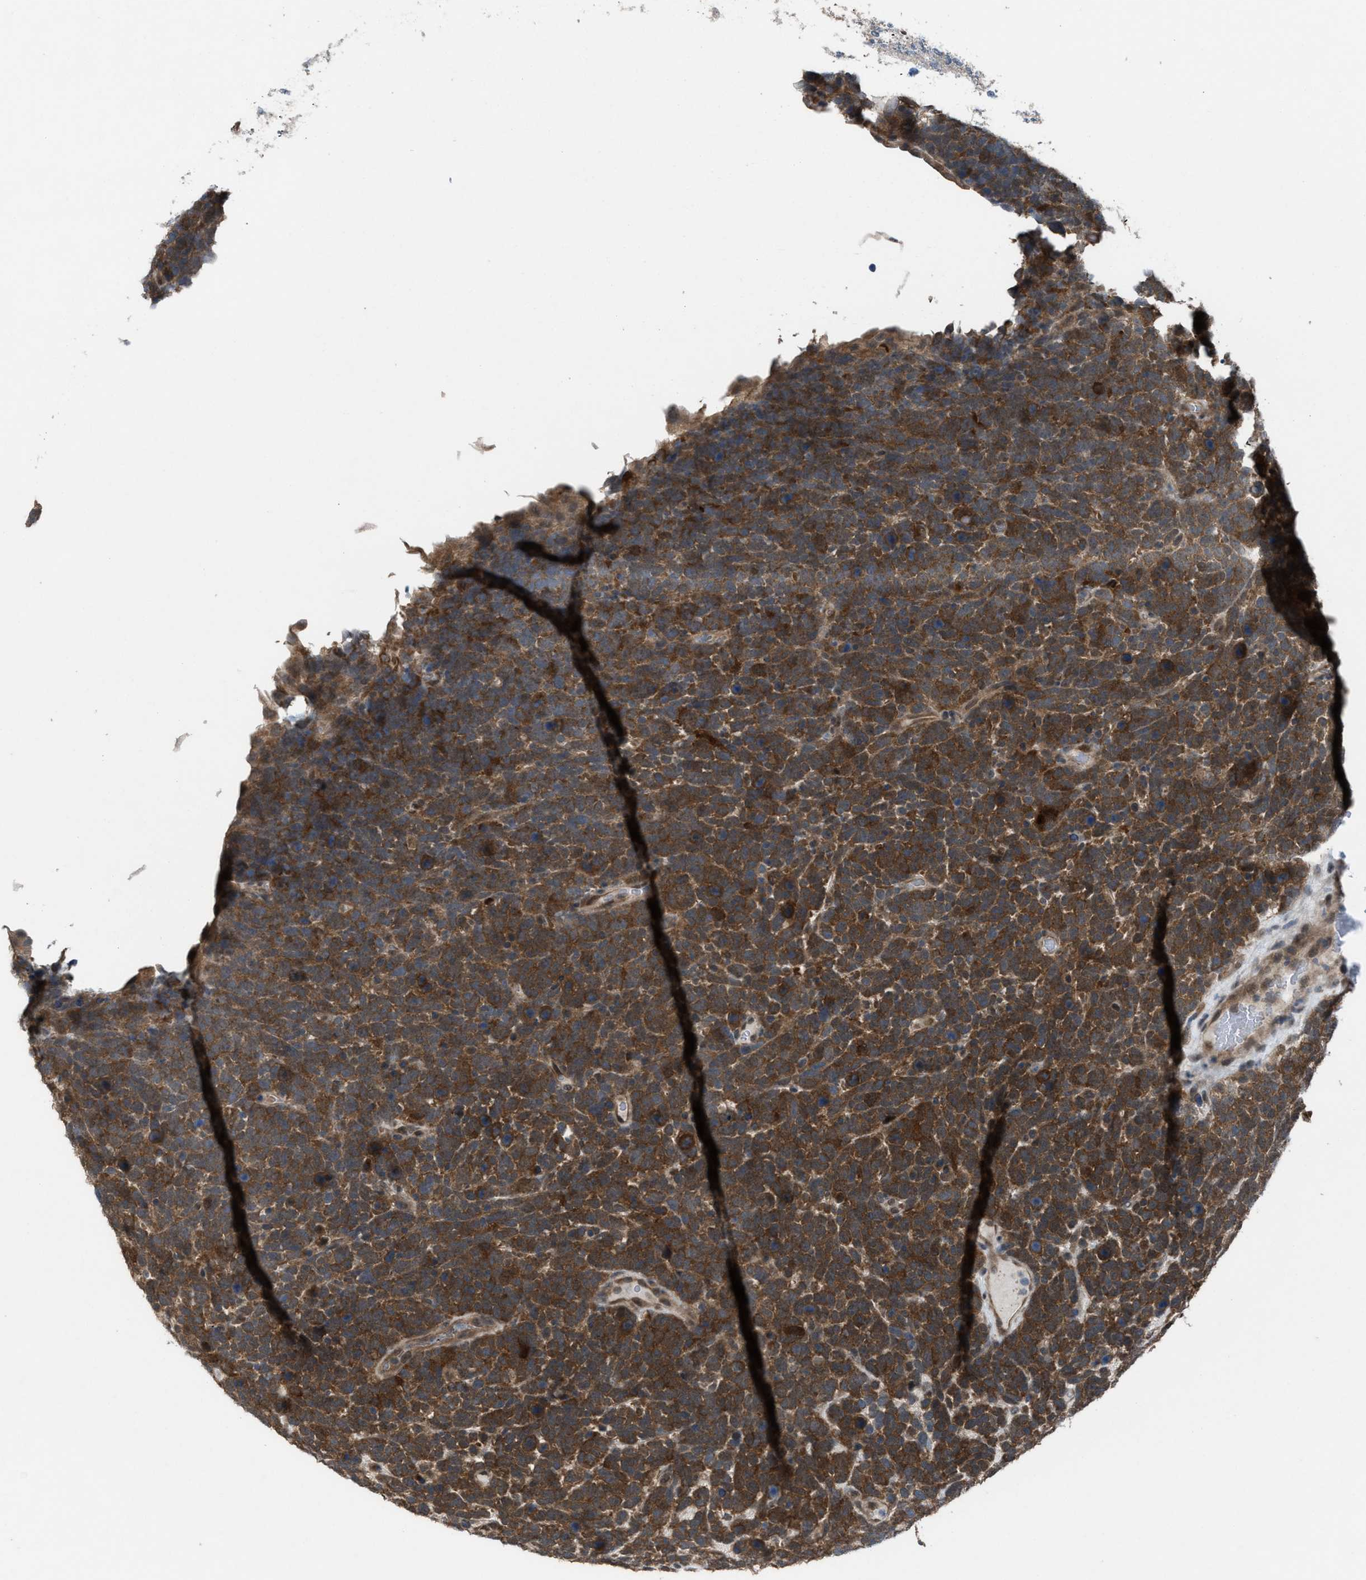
{"staining": {"intensity": "moderate", "quantity": ">75%", "location": "cytoplasmic/membranous"}, "tissue": "urothelial cancer", "cell_type": "Tumor cells", "image_type": "cancer", "snomed": [{"axis": "morphology", "description": "Urothelial carcinoma, High grade"}, {"axis": "topography", "description": "Urinary bladder"}], "caption": "The immunohistochemical stain shows moderate cytoplasmic/membranous positivity in tumor cells of urothelial cancer tissue.", "gene": "PLAA", "patient": {"sex": "female", "age": 82}}